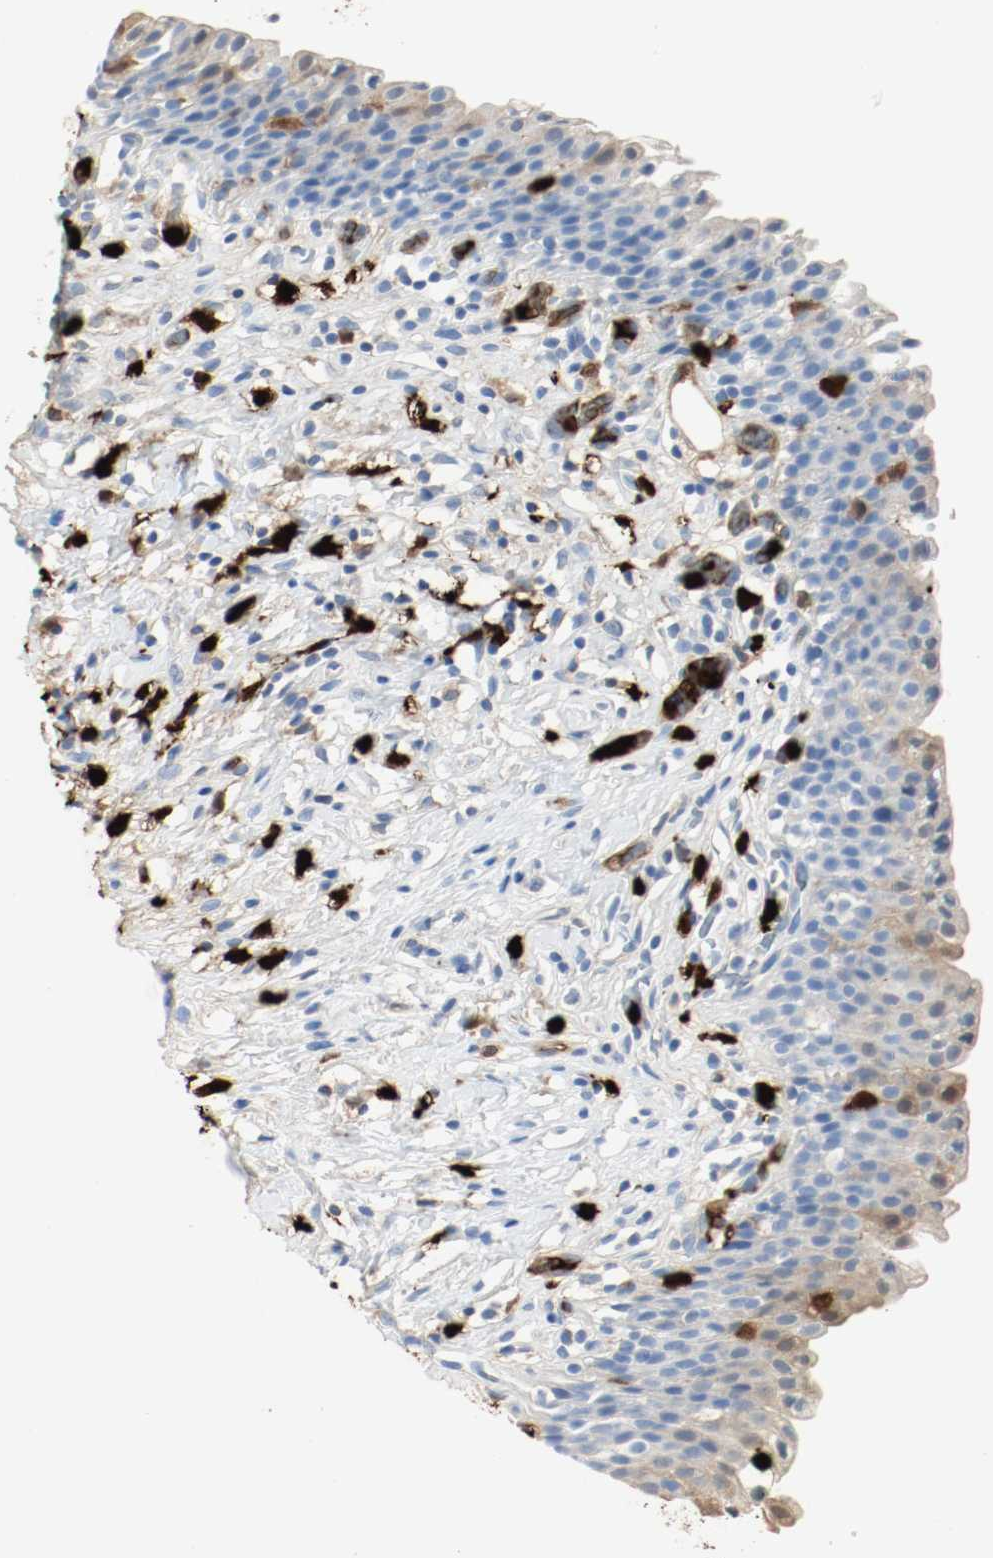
{"staining": {"intensity": "weak", "quantity": "<25%", "location": "cytoplasmic/membranous"}, "tissue": "urinary bladder", "cell_type": "Urothelial cells", "image_type": "normal", "snomed": [{"axis": "morphology", "description": "Normal tissue, NOS"}, {"axis": "topography", "description": "Urinary bladder"}], "caption": "Immunohistochemical staining of unremarkable urinary bladder exhibits no significant staining in urothelial cells. Nuclei are stained in blue.", "gene": "S100A9", "patient": {"sex": "male", "age": 51}}